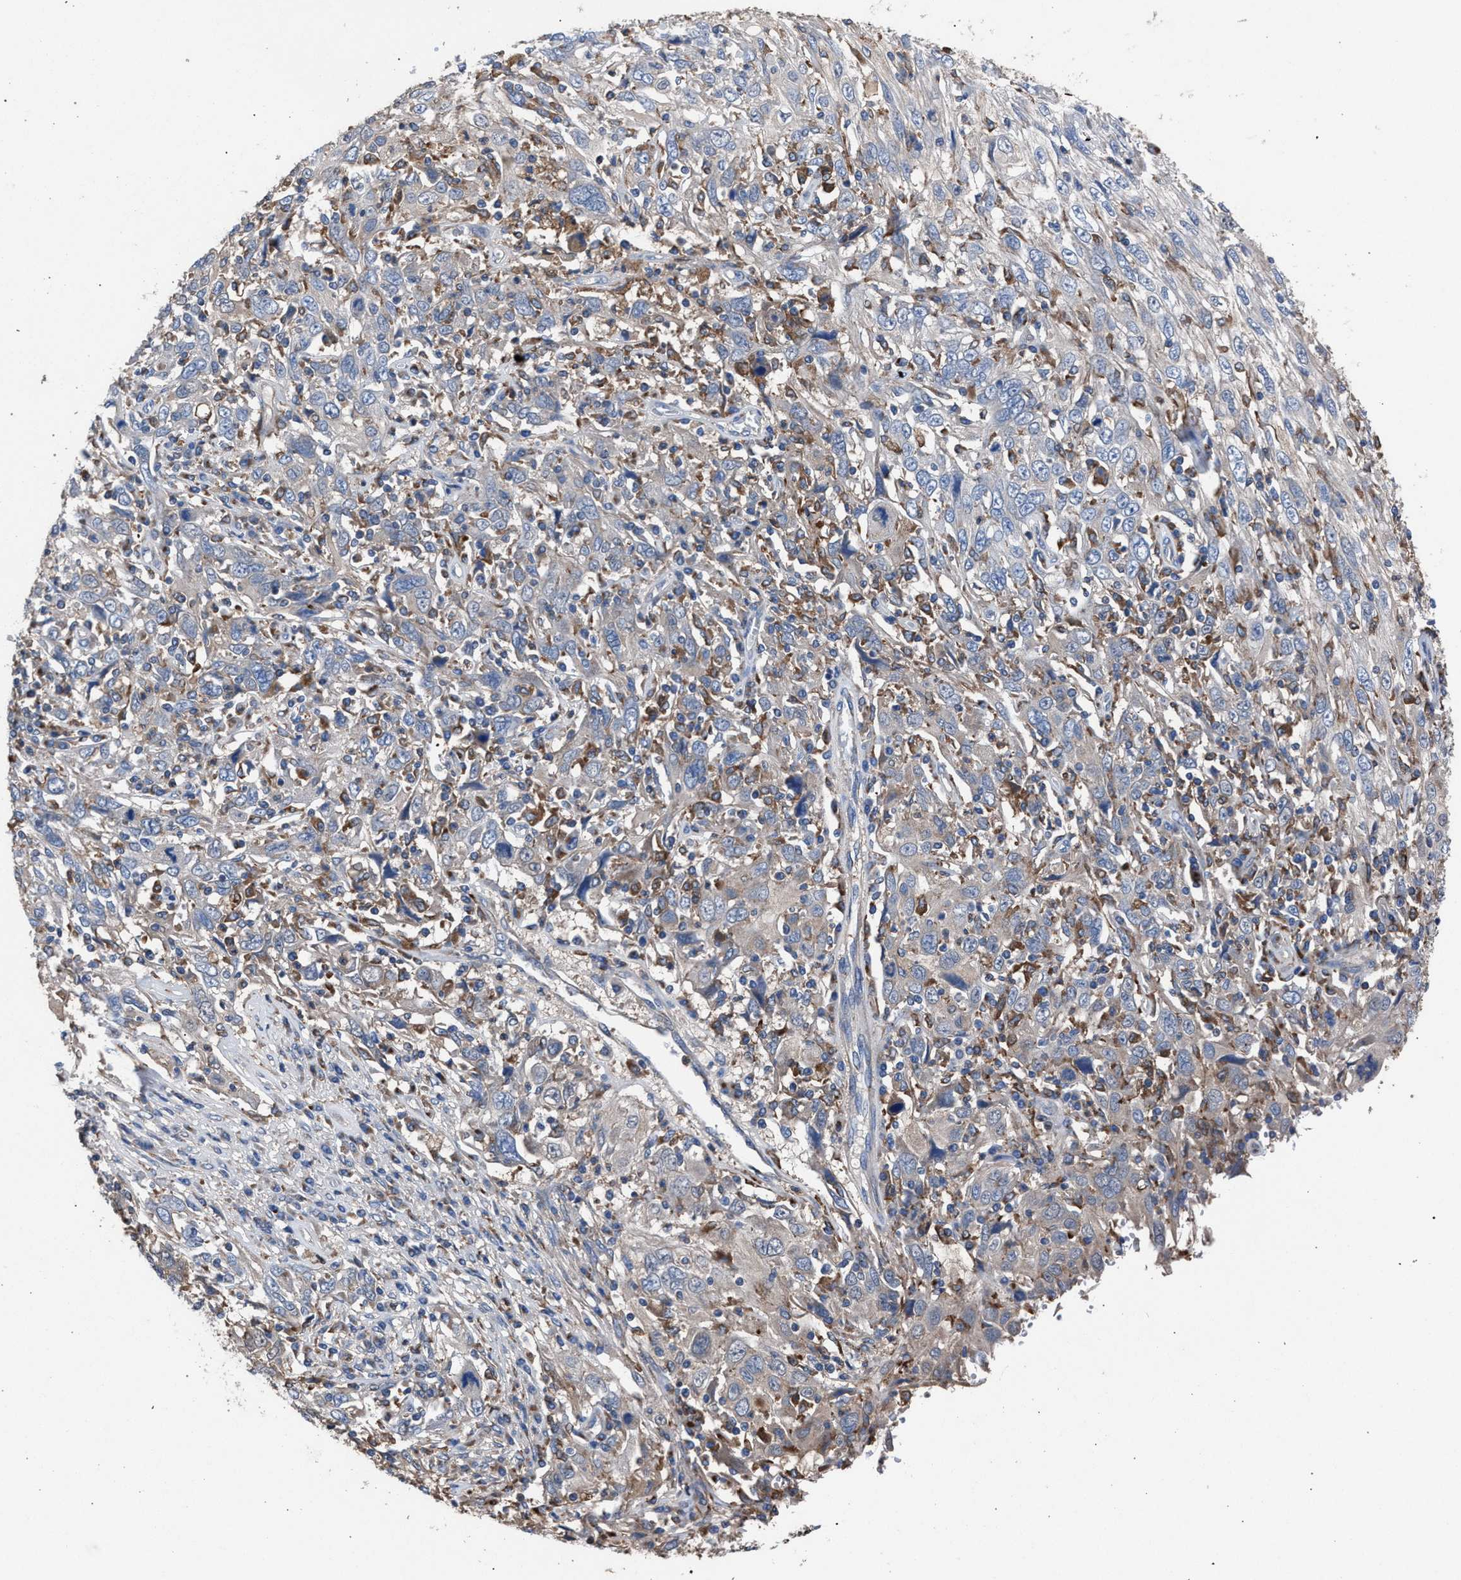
{"staining": {"intensity": "negative", "quantity": "none", "location": "none"}, "tissue": "cervical cancer", "cell_type": "Tumor cells", "image_type": "cancer", "snomed": [{"axis": "morphology", "description": "Squamous cell carcinoma, NOS"}, {"axis": "topography", "description": "Cervix"}], "caption": "DAB (3,3'-diaminobenzidine) immunohistochemical staining of cervical cancer exhibits no significant expression in tumor cells.", "gene": "ATP6V0A1", "patient": {"sex": "female", "age": 46}}